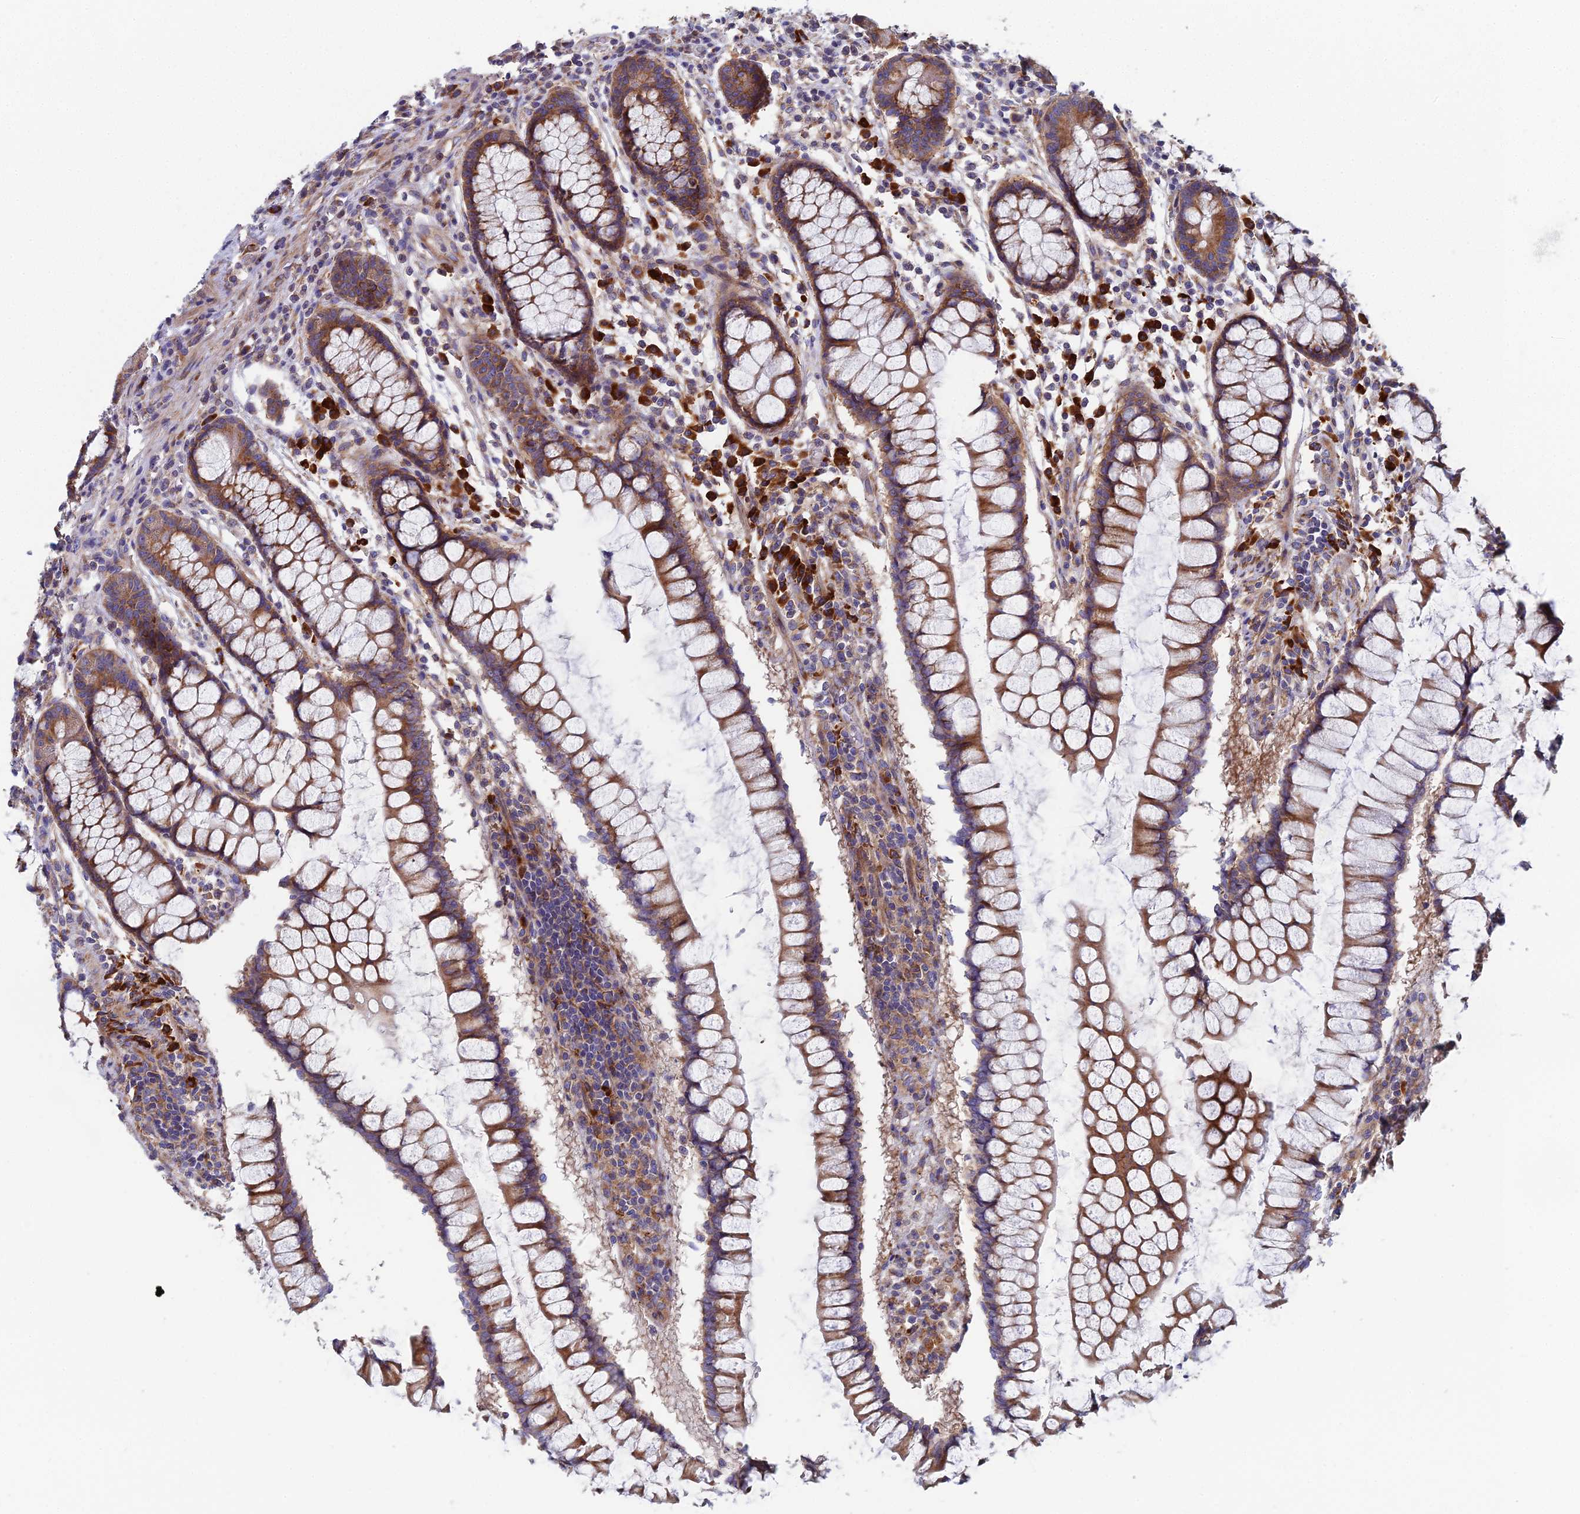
{"staining": {"intensity": "weak", "quantity": "25%-75%", "location": "cytoplasmic/membranous"}, "tissue": "colon", "cell_type": "Endothelial cells", "image_type": "normal", "snomed": [{"axis": "morphology", "description": "Normal tissue, NOS"}, {"axis": "morphology", "description": "Adenocarcinoma, NOS"}, {"axis": "topography", "description": "Colon"}], "caption": "DAB (3,3'-diaminobenzidine) immunohistochemical staining of unremarkable human colon demonstrates weak cytoplasmic/membranous protein positivity in approximately 25%-75% of endothelial cells.", "gene": "CLCN3", "patient": {"sex": "female", "age": 55}}